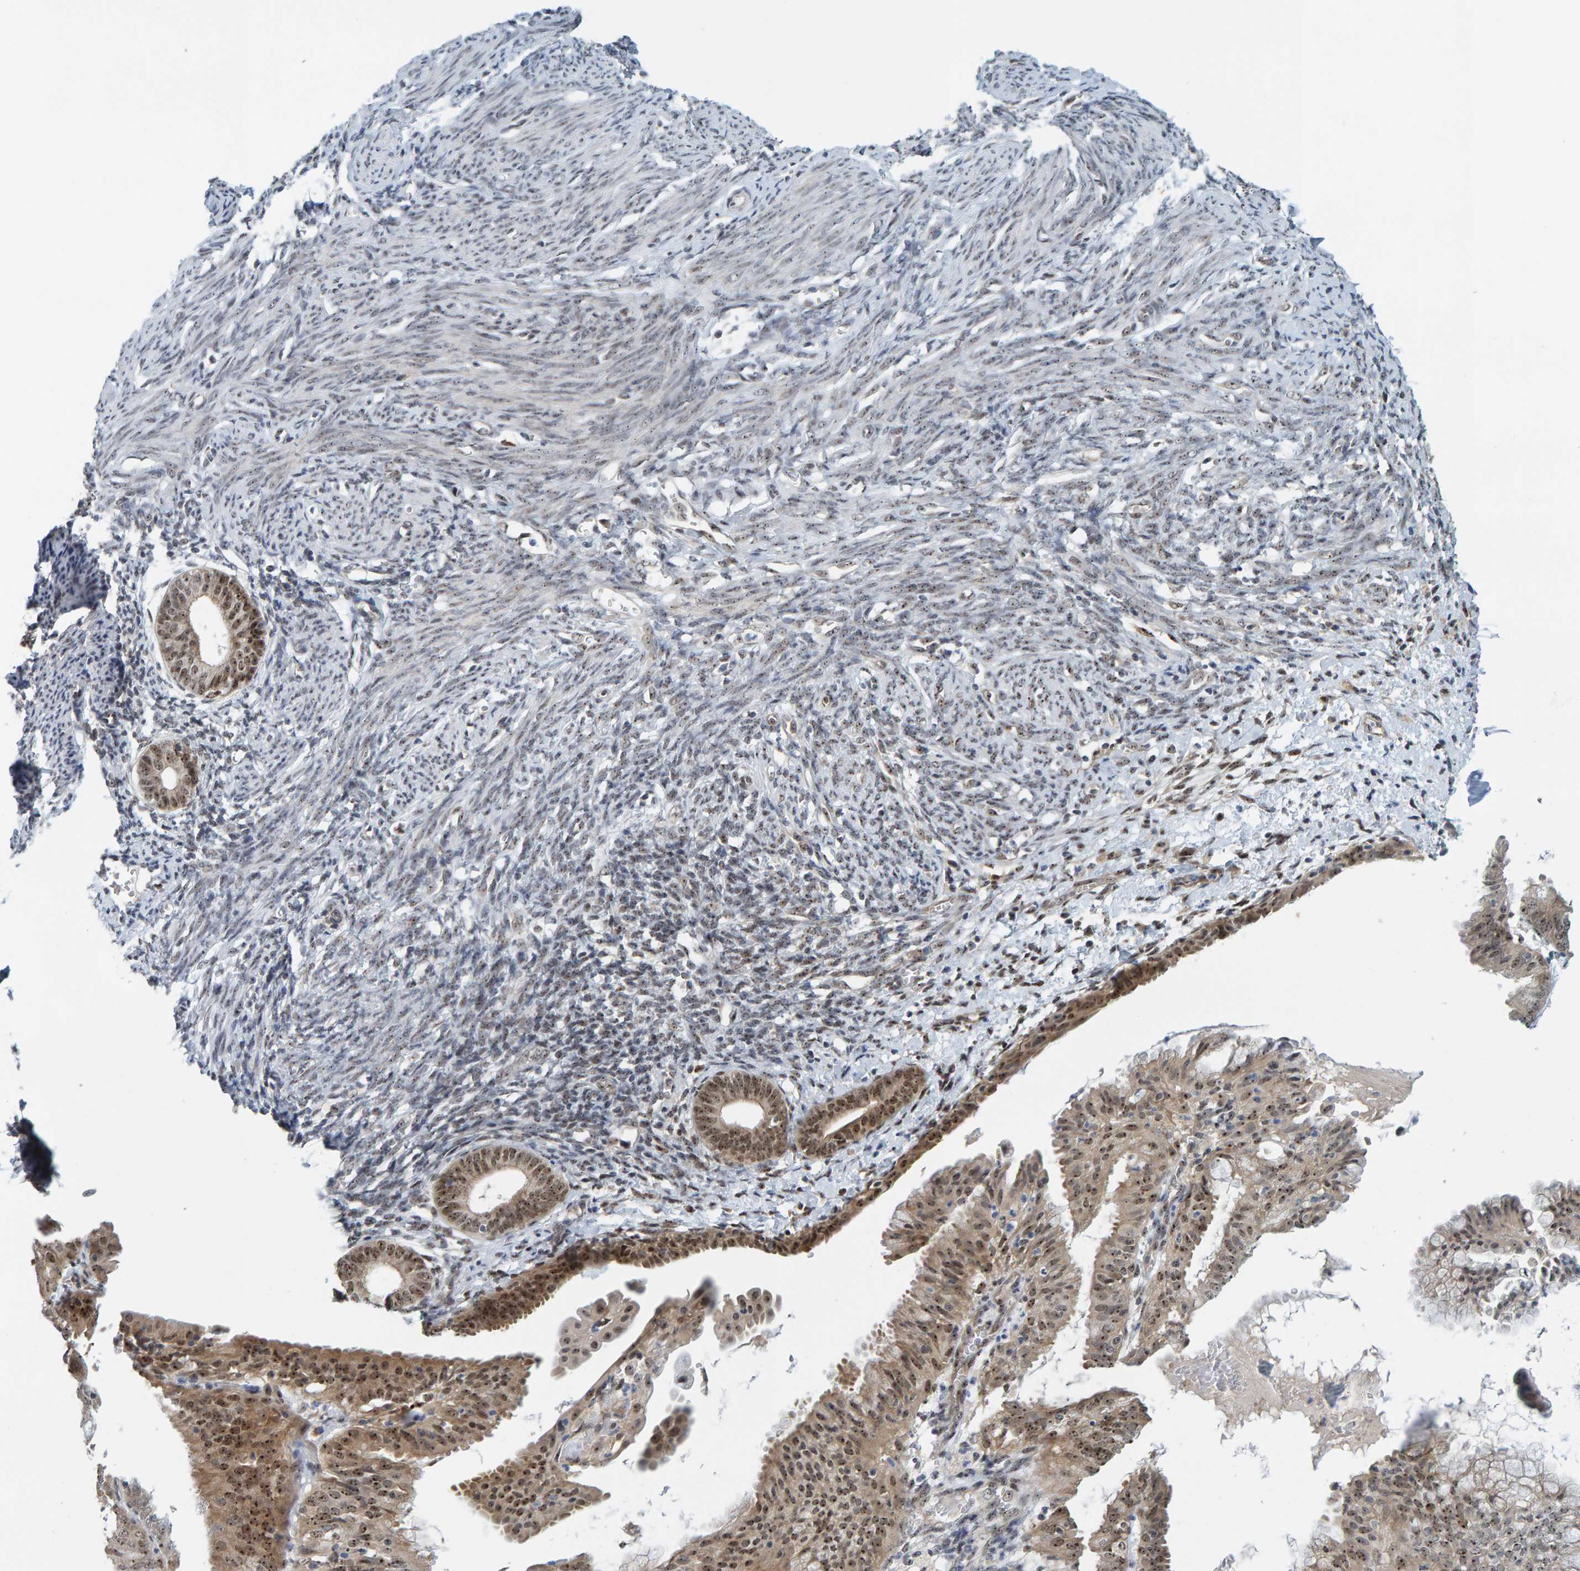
{"staining": {"intensity": "weak", "quantity": ">75%", "location": "nuclear"}, "tissue": "endometrium", "cell_type": "Cells in endometrial stroma", "image_type": "normal", "snomed": [{"axis": "morphology", "description": "Normal tissue, NOS"}, {"axis": "morphology", "description": "Adenocarcinoma, NOS"}, {"axis": "topography", "description": "Endometrium"}], "caption": "Protein staining exhibits weak nuclear expression in about >75% of cells in endometrial stroma in unremarkable endometrium.", "gene": "POLR1E", "patient": {"sex": "female", "age": 57}}